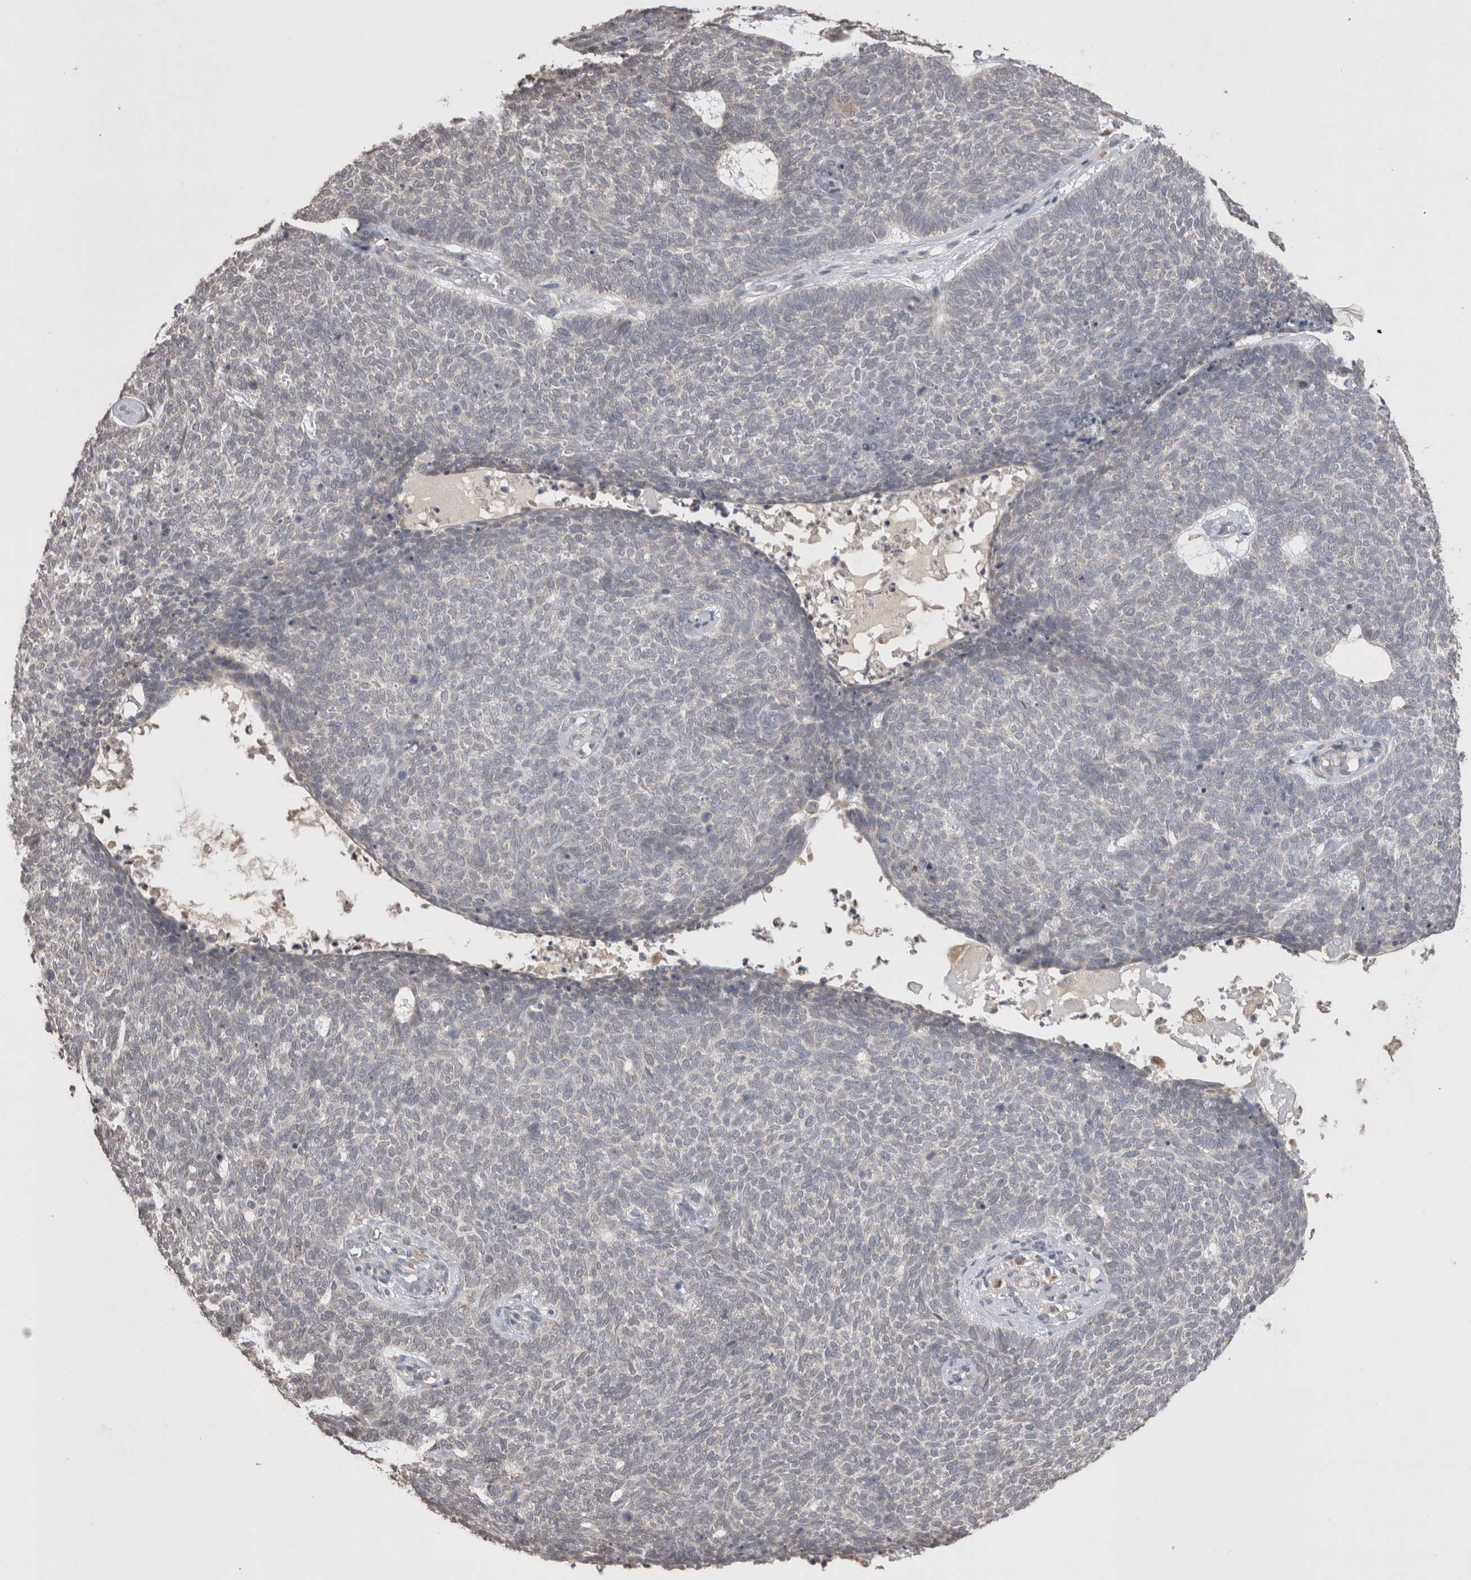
{"staining": {"intensity": "weak", "quantity": "<25%", "location": "cytoplasmic/membranous"}, "tissue": "skin cancer", "cell_type": "Tumor cells", "image_type": "cancer", "snomed": [{"axis": "morphology", "description": "Basal cell carcinoma"}, {"axis": "topography", "description": "Skin"}], "caption": "This is a photomicrograph of immunohistochemistry (IHC) staining of skin cancer (basal cell carcinoma), which shows no staining in tumor cells.", "gene": "NOMO1", "patient": {"sex": "female", "age": 84}}